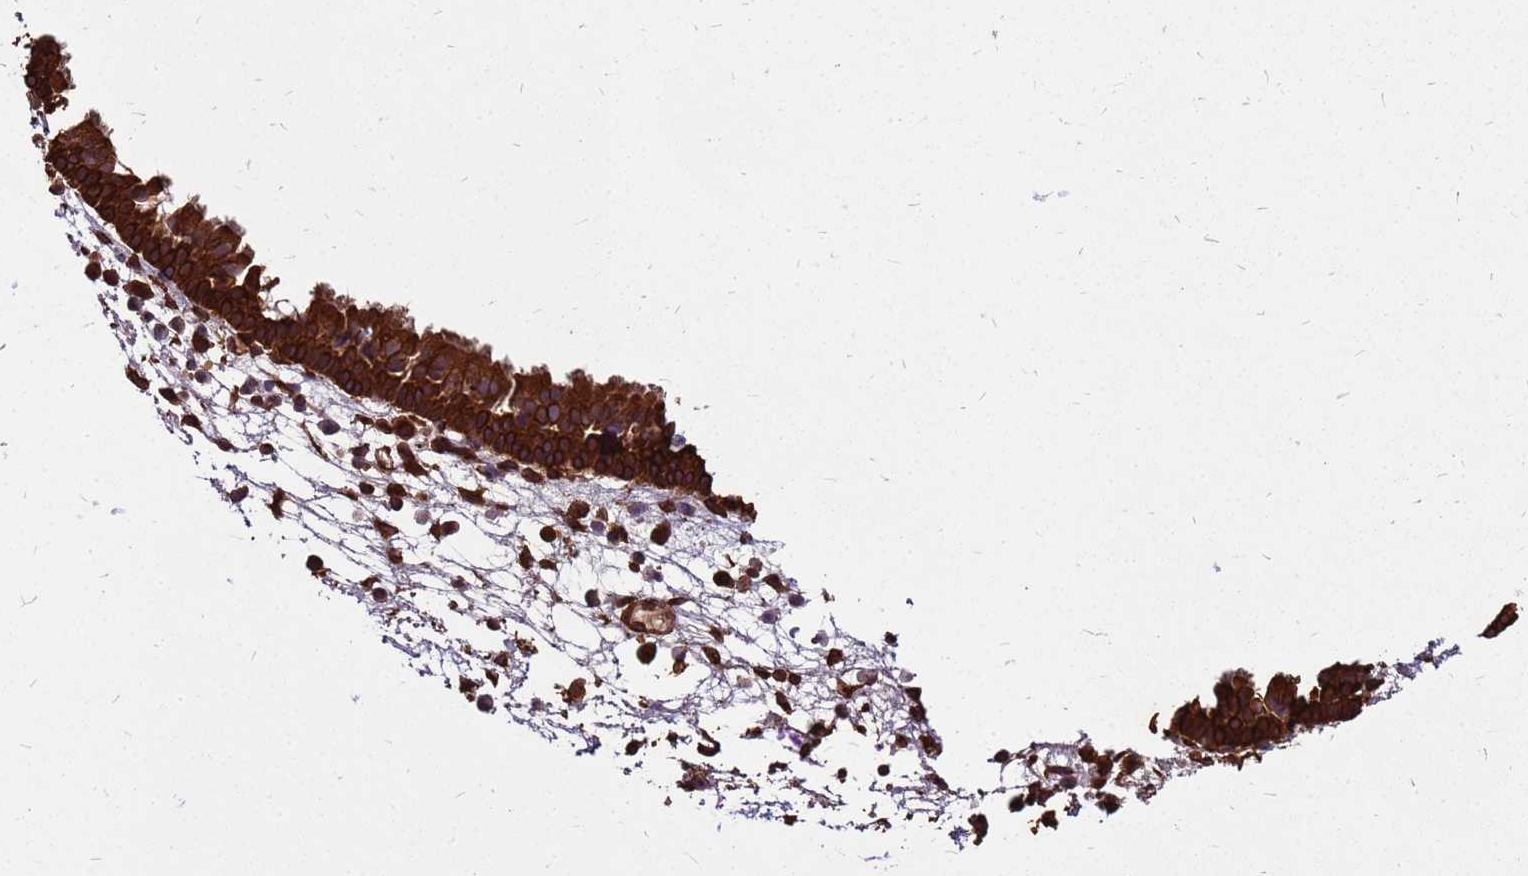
{"staining": {"intensity": "strong", "quantity": ">75%", "location": "cytoplasmic/membranous"}, "tissue": "nasopharynx", "cell_type": "Respiratory epithelial cells", "image_type": "normal", "snomed": [{"axis": "morphology", "description": "Normal tissue, NOS"}, {"axis": "morphology", "description": "Inflammation, NOS"}, {"axis": "morphology", "description": "Malignant melanoma, Metastatic site"}, {"axis": "topography", "description": "Nasopharynx"}], "caption": "Immunohistochemical staining of normal human nasopharynx demonstrates strong cytoplasmic/membranous protein positivity in approximately >75% of respiratory epithelial cells.", "gene": "ZNF618", "patient": {"sex": "male", "age": 70}}